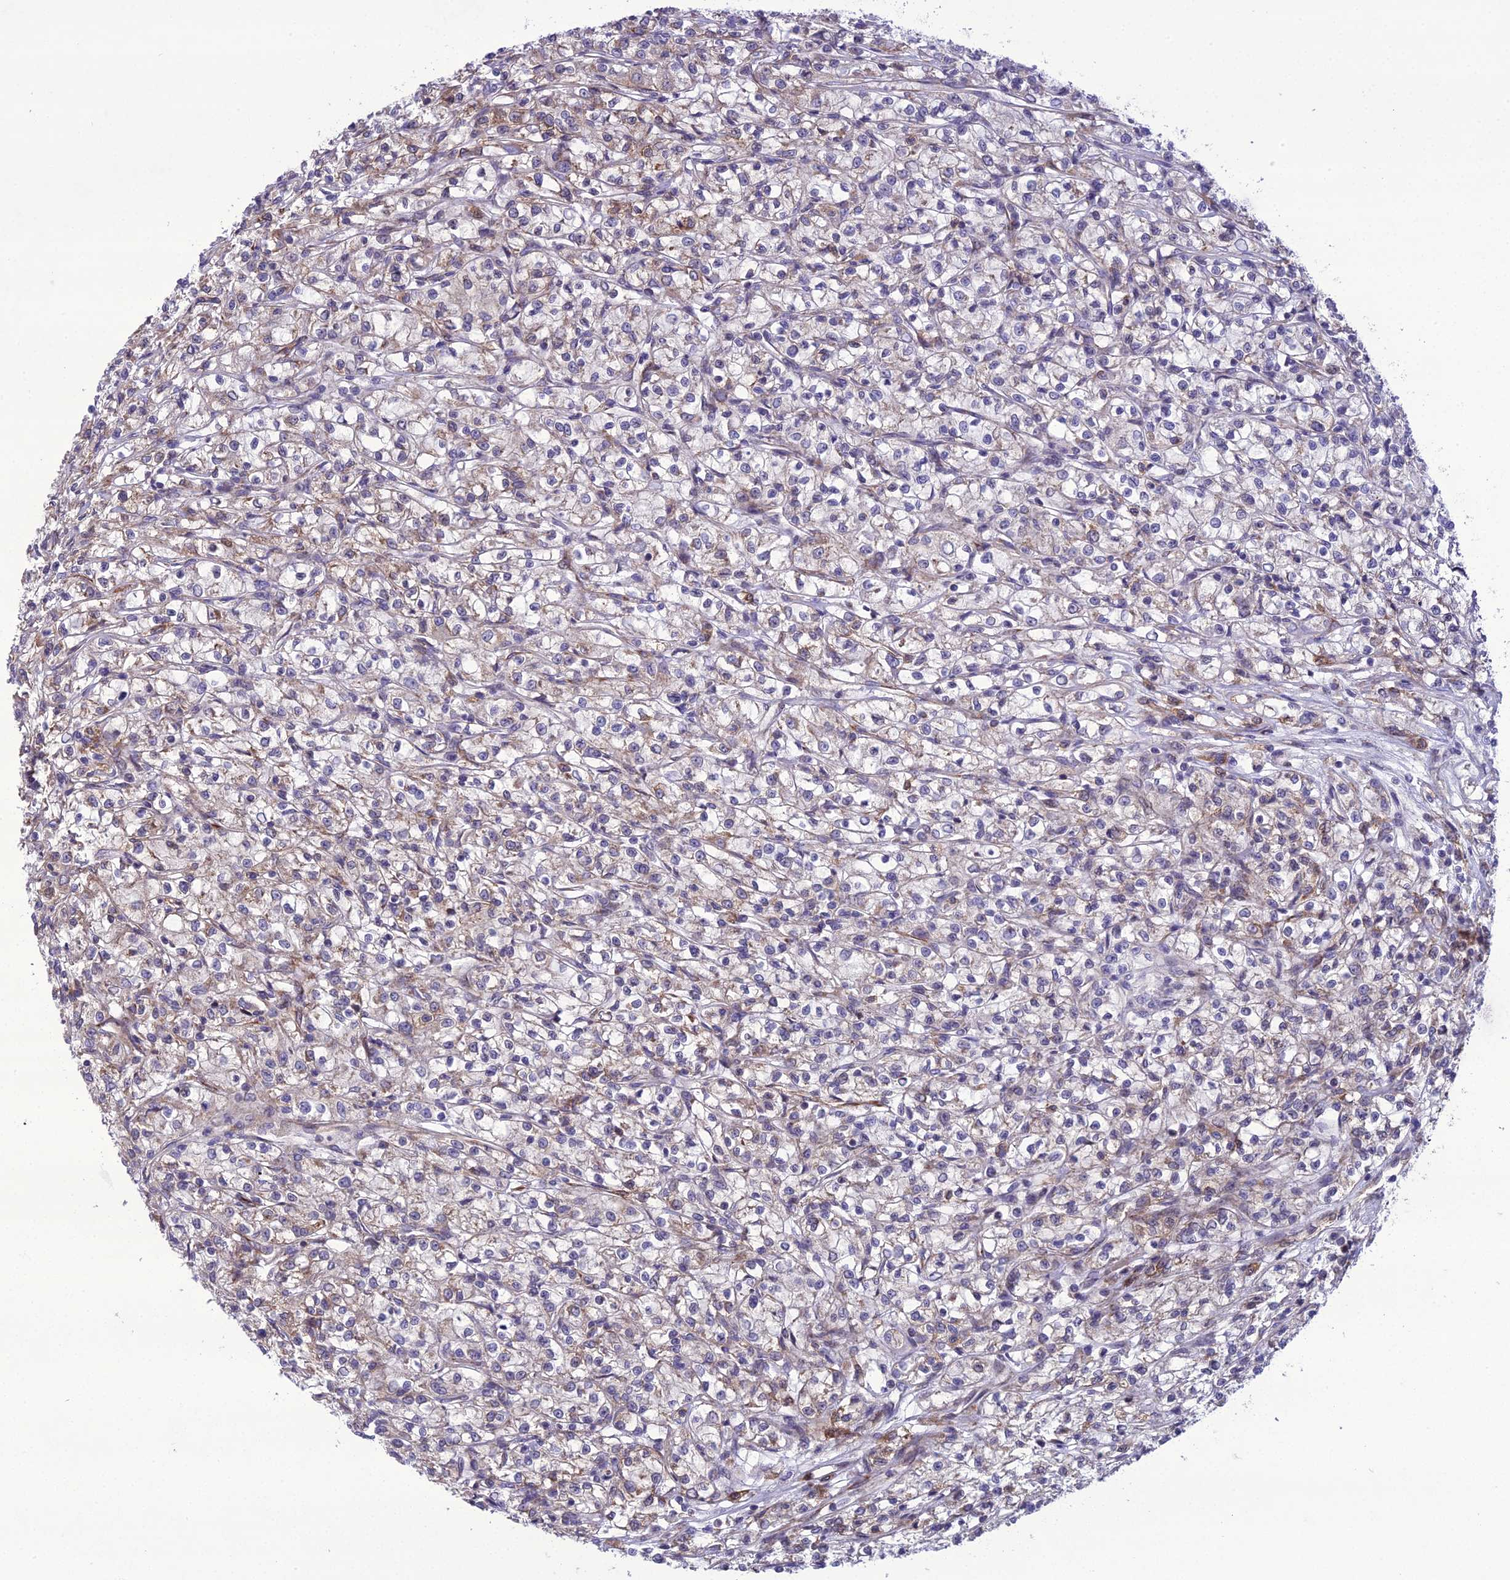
{"staining": {"intensity": "weak", "quantity": "<25%", "location": "cytoplasmic/membranous"}, "tissue": "renal cancer", "cell_type": "Tumor cells", "image_type": "cancer", "snomed": [{"axis": "morphology", "description": "Adenocarcinoma, NOS"}, {"axis": "topography", "description": "Kidney"}], "caption": "An image of human renal cancer (adenocarcinoma) is negative for staining in tumor cells. Nuclei are stained in blue.", "gene": "NODAL", "patient": {"sex": "female", "age": 59}}